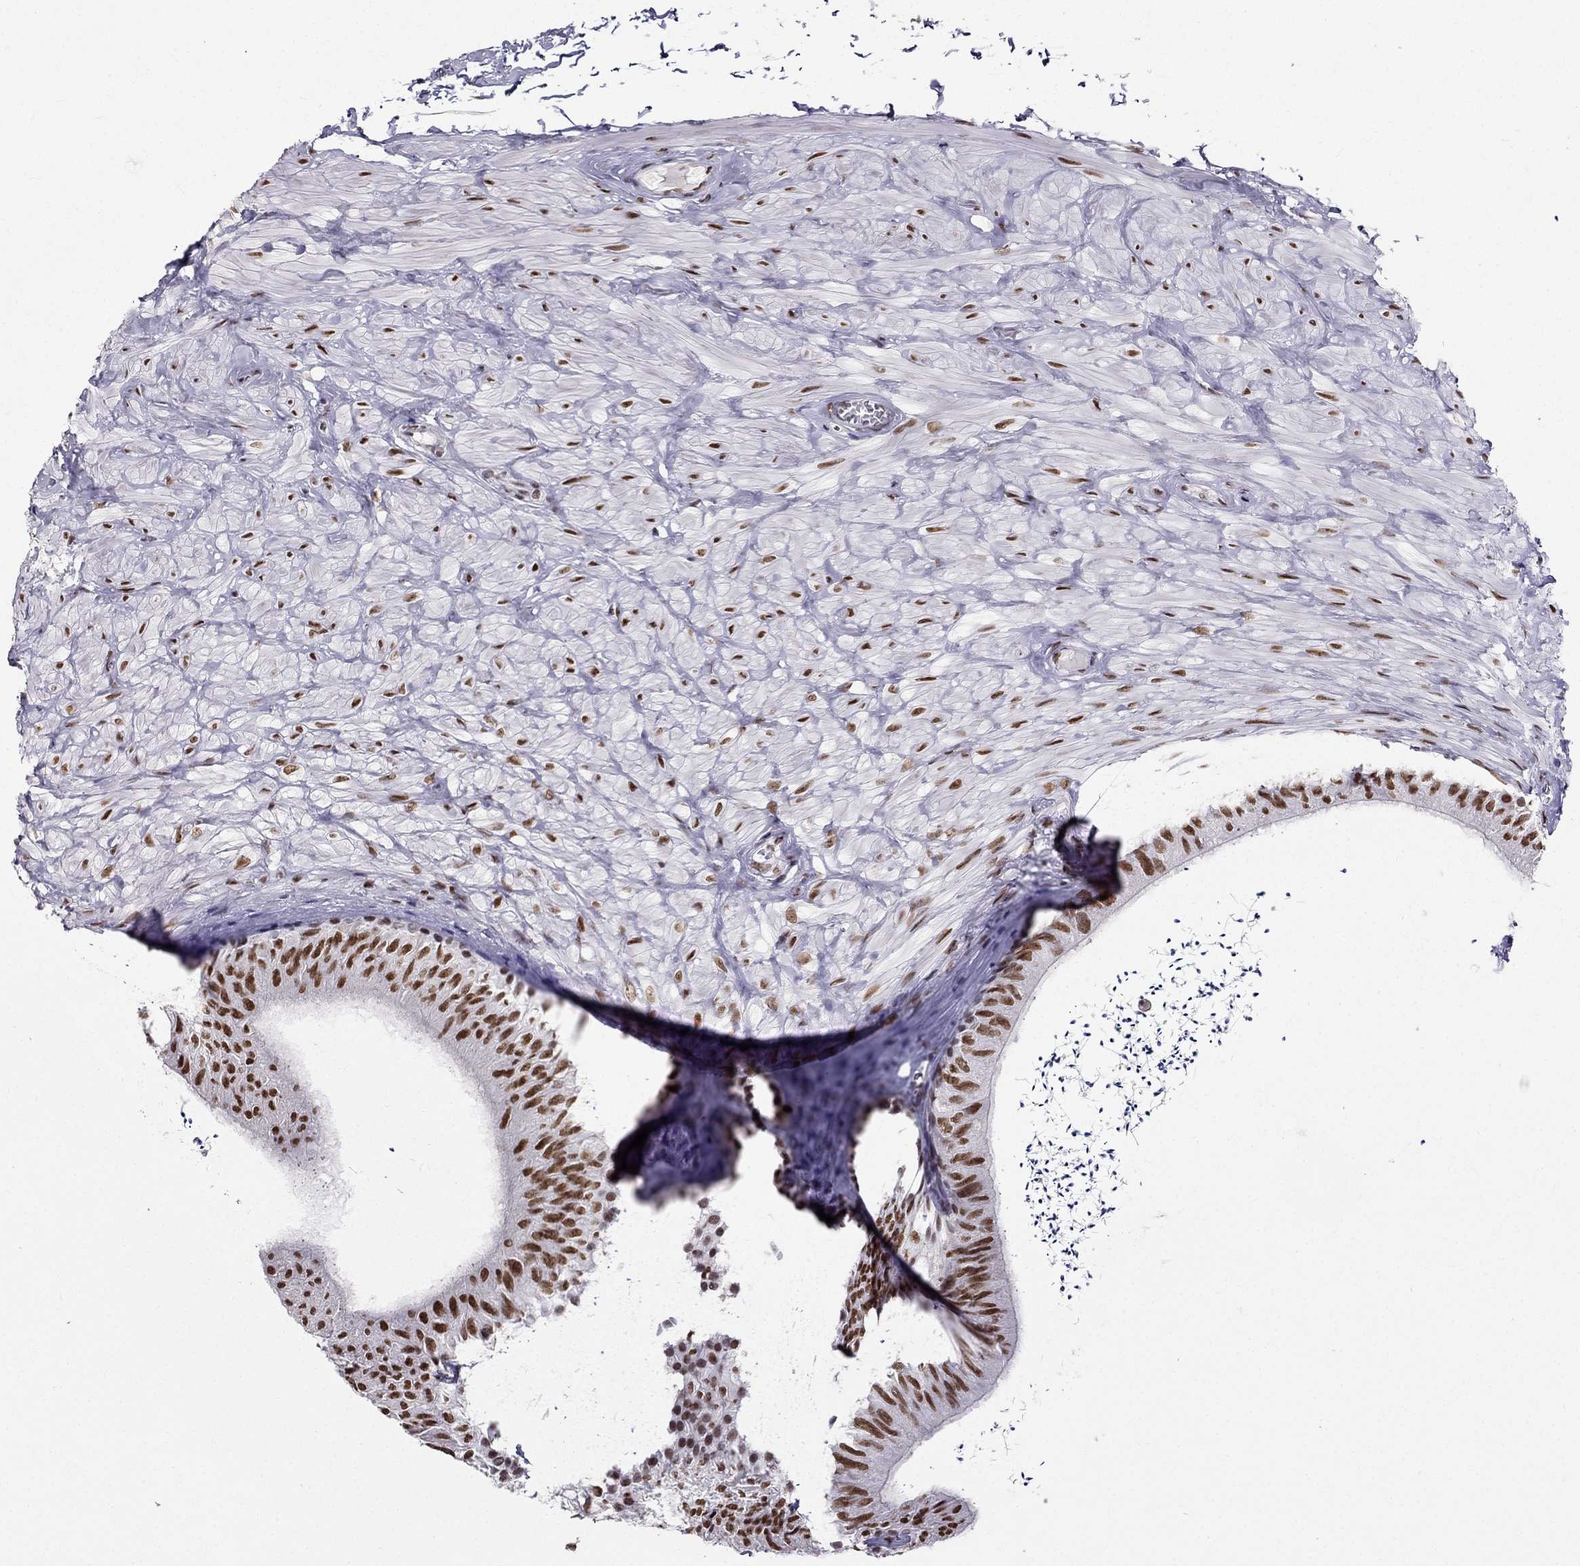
{"staining": {"intensity": "strong", "quantity": "25%-75%", "location": "nuclear"}, "tissue": "epididymis", "cell_type": "Glandular cells", "image_type": "normal", "snomed": [{"axis": "morphology", "description": "Normal tissue, NOS"}, {"axis": "topography", "description": "Epididymis"}], "caption": "Human epididymis stained for a protein (brown) displays strong nuclear positive expression in about 25%-75% of glandular cells.", "gene": "ZNF420", "patient": {"sex": "male", "age": 32}}